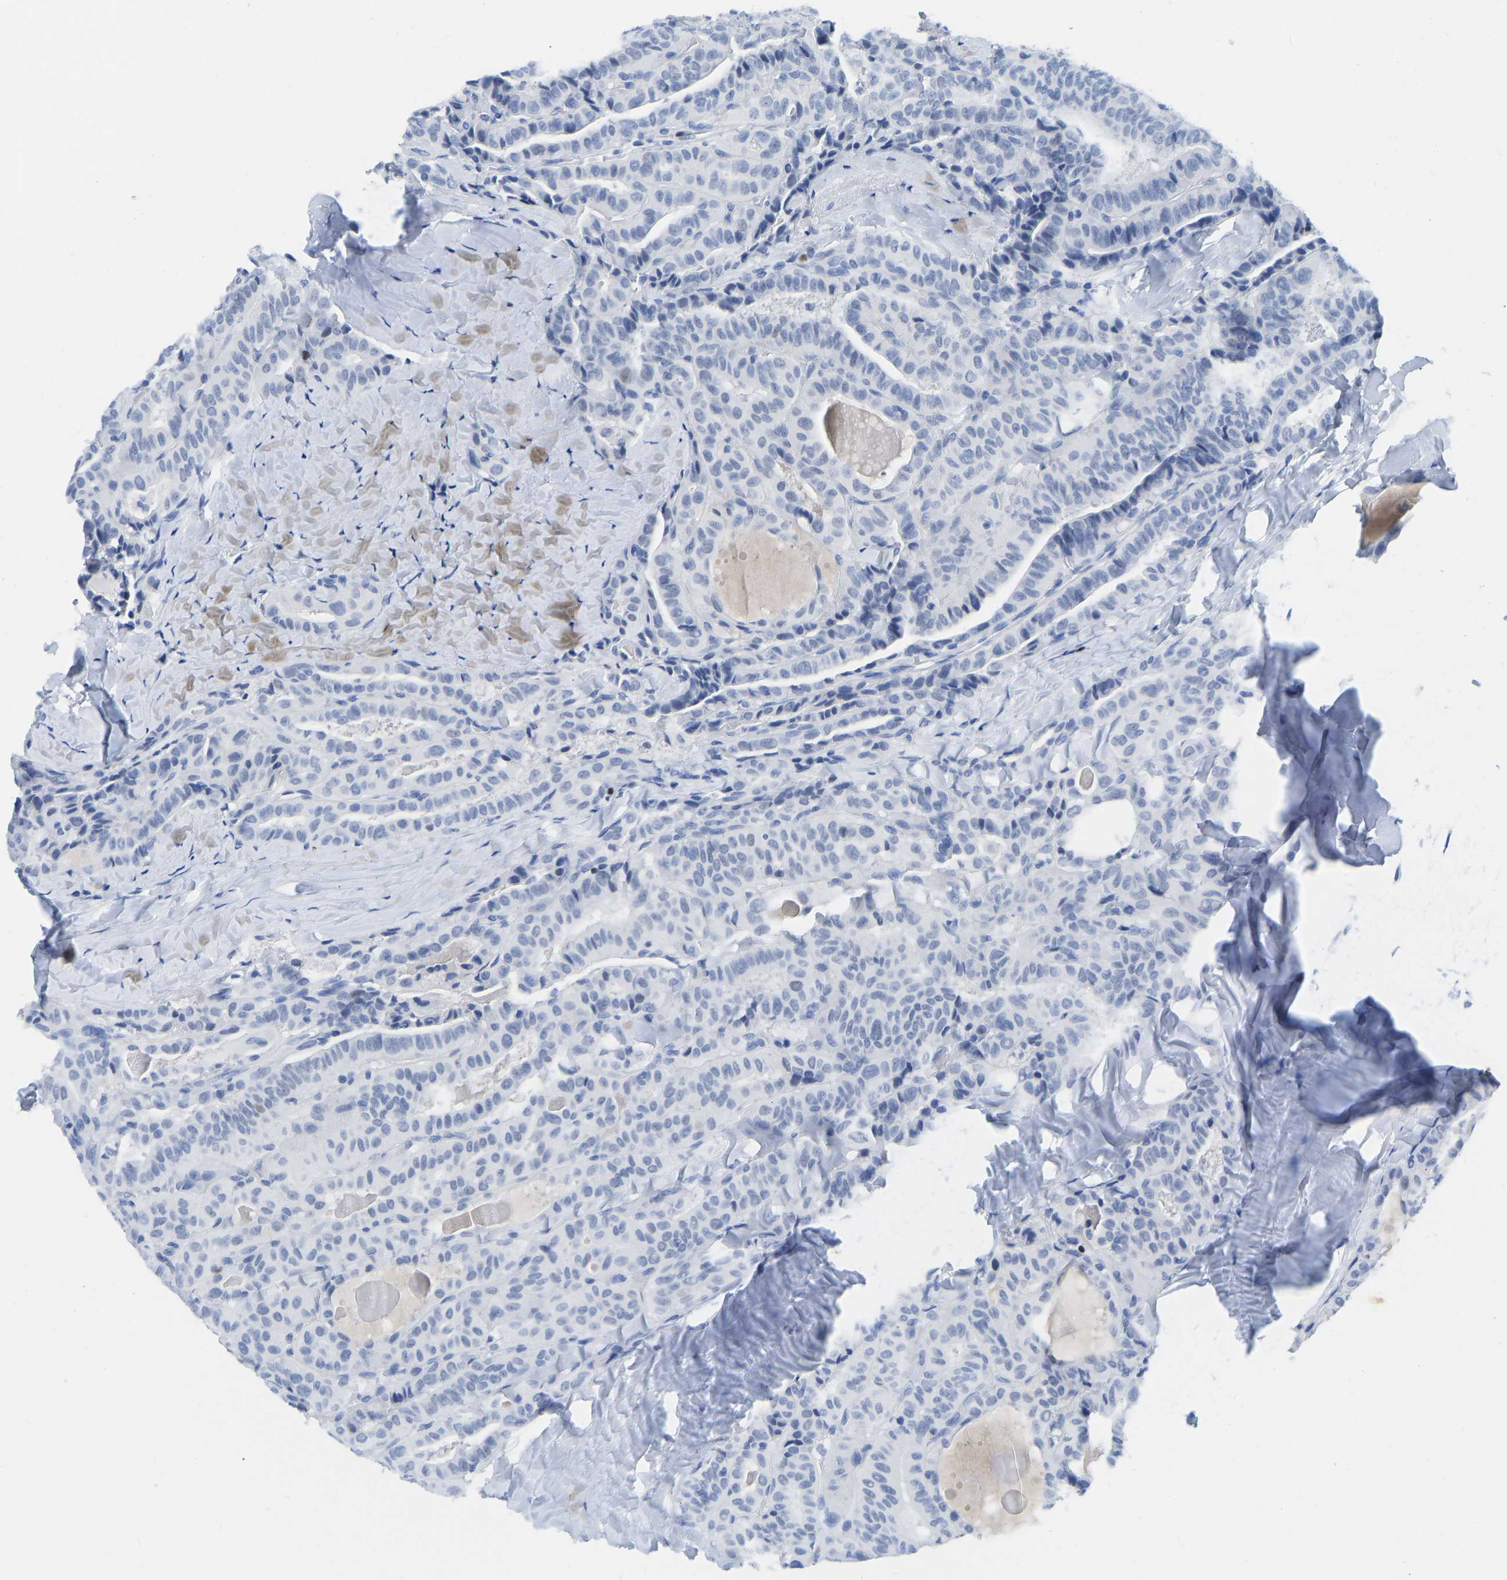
{"staining": {"intensity": "negative", "quantity": "none", "location": "none"}, "tissue": "thyroid cancer", "cell_type": "Tumor cells", "image_type": "cancer", "snomed": [{"axis": "morphology", "description": "Papillary adenocarcinoma, NOS"}, {"axis": "topography", "description": "Thyroid gland"}], "caption": "There is no significant staining in tumor cells of thyroid cancer. (Immunohistochemistry (ihc), brightfield microscopy, high magnification).", "gene": "TCF7", "patient": {"sex": "male", "age": 77}}